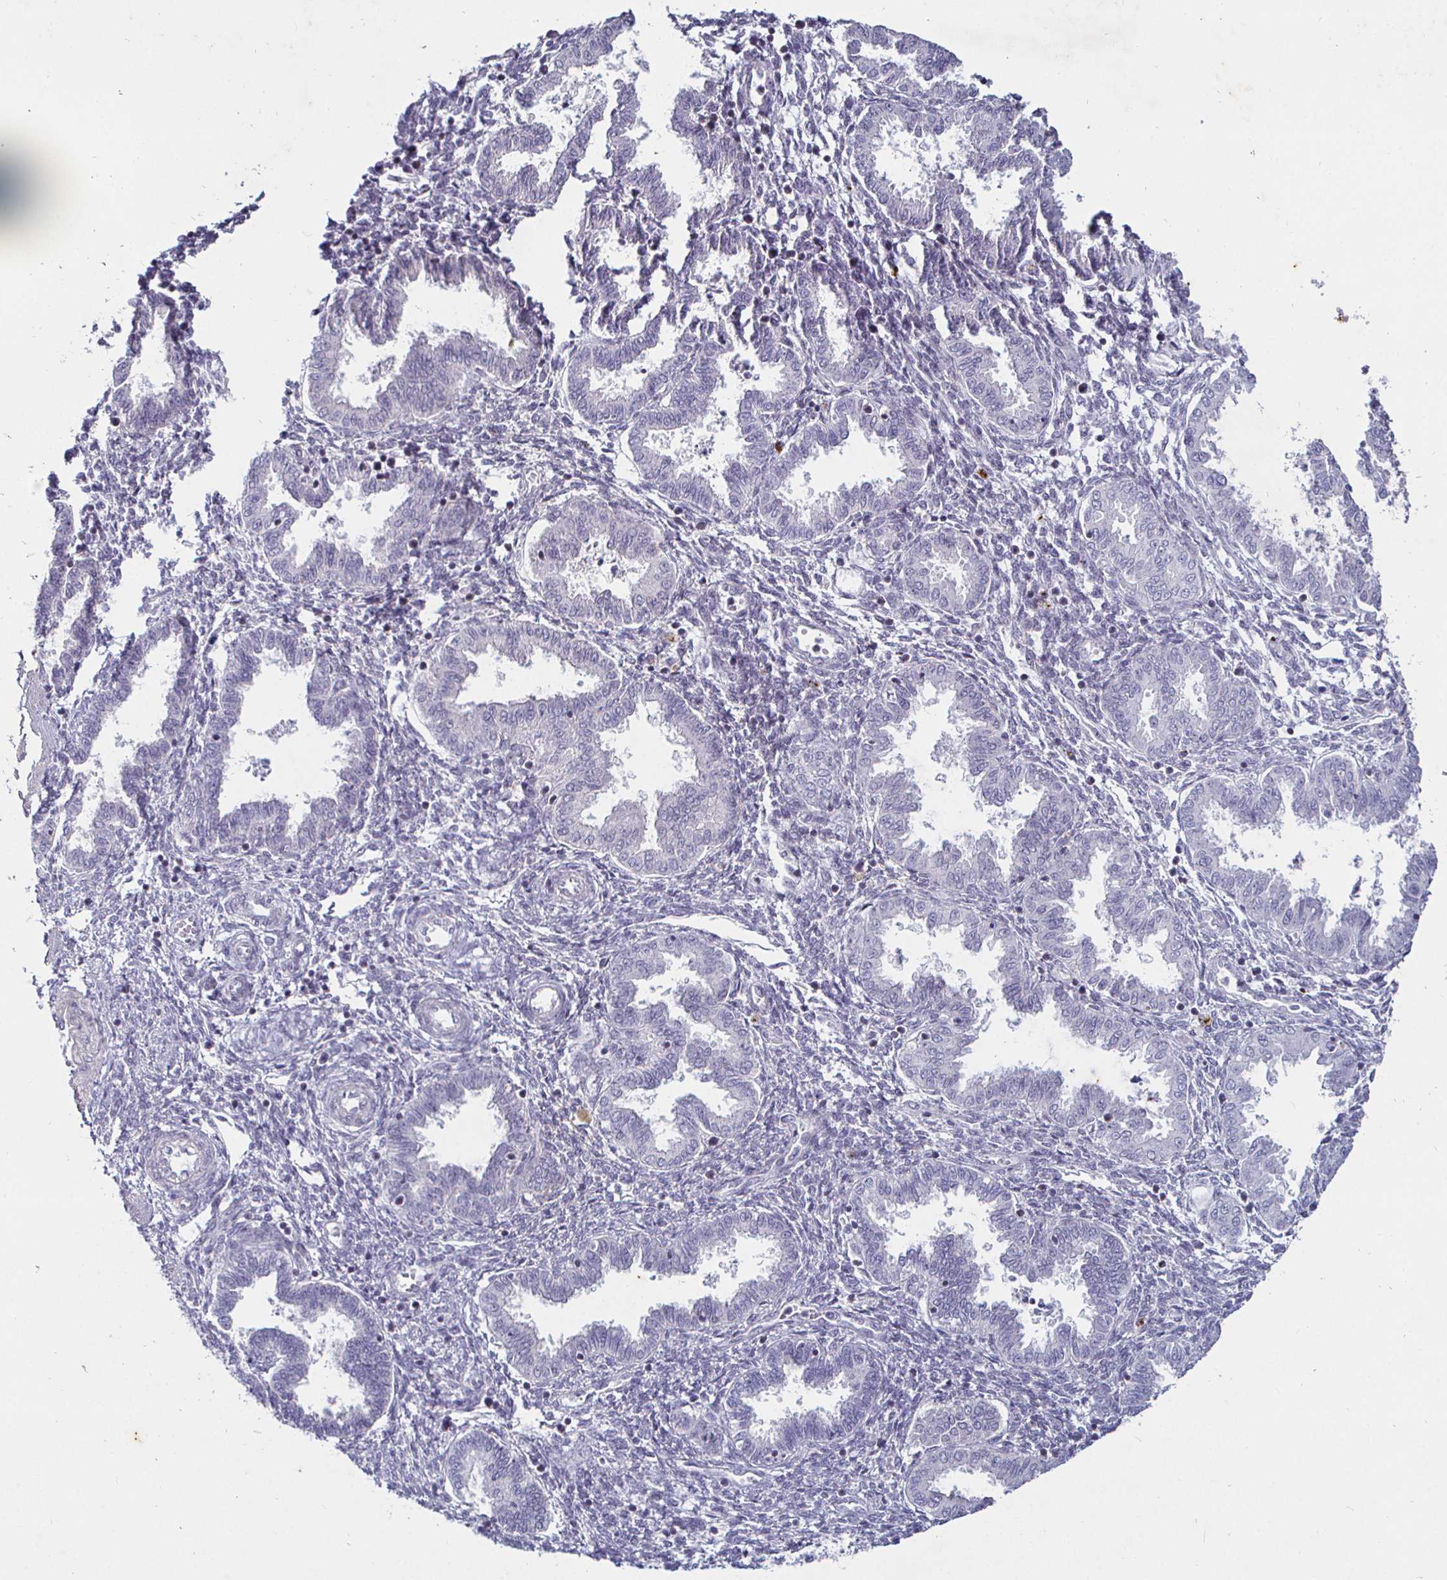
{"staining": {"intensity": "moderate", "quantity": "<25%", "location": "nuclear"}, "tissue": "endometrium", "cell_type": "Cells in endometrial stroma", "image_type": "normal", "snomed": [{"axis": "morphology", "description": "Normal tissue, NOS"}, {"axis": "topography", "description": "Endometrium"}], "caption": "Unremarkable endometrium reveals moderate nuclear expression in about <25% of cells in endometrial stroma, visualized by immunohistochemistry.", "gene": "MLH1", "patient": {"sex": "female", "age": 33}}